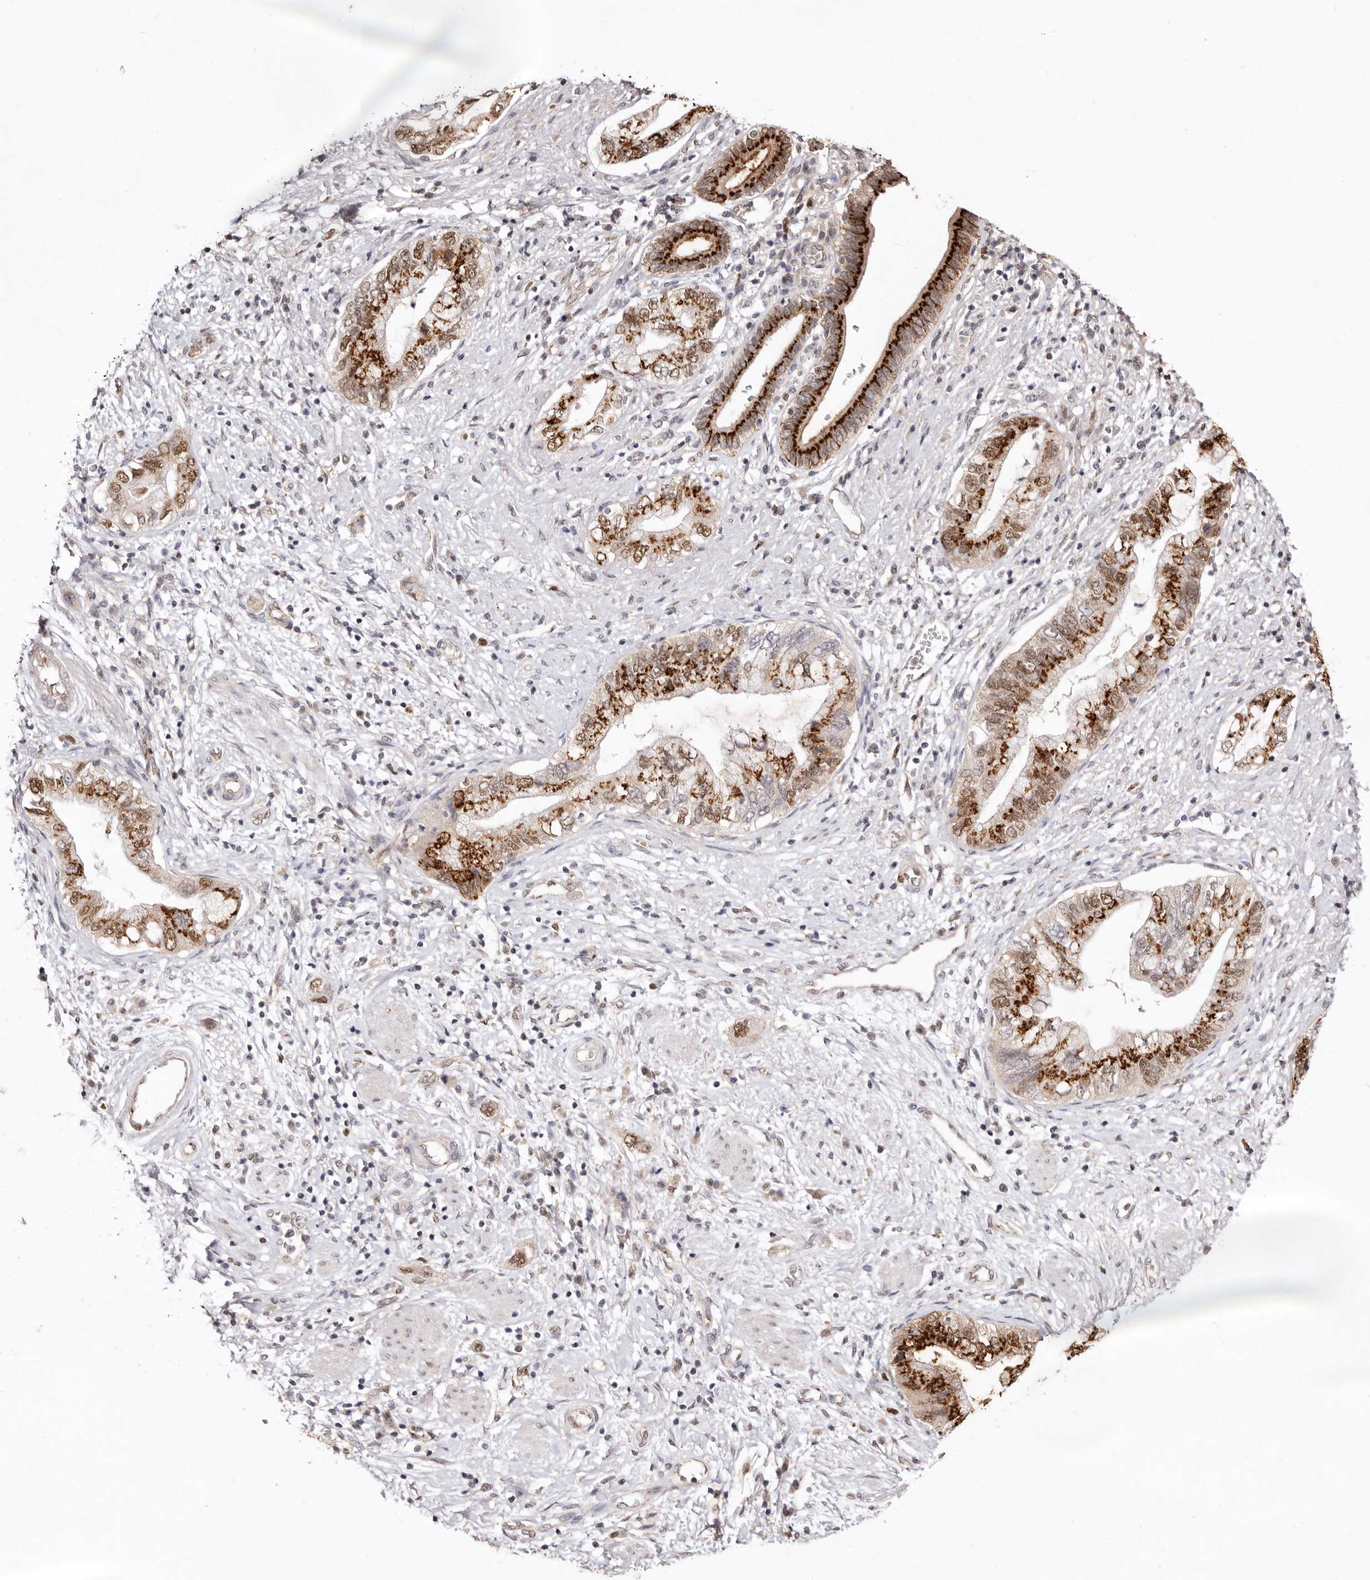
{"staining": {"intensity": "strong", "quantity": ">75%", "location": "cytoplasmic/membranous,nuclear"}, "tissue": "pancreatic cancer", "cell_type": "Tumor cells", "image_type": "cancer", "snomed": [{"axis": "morphology", "description": "Adenocarcinoma, NOS"}, {"axis": "topography", "description": "Pancreas"}], "caption": "Tumor cells show high levels of strong cytoplasmic/membranous and nuclear staining in approximately >75% of cells in human adenocarcinoma (pancreatic). The staining was performed using DAB (3,3'-diaminobenzidine), with brown indicating positive protein expression. Nuclei are stained blue with hematoxylin.", "gene": "NOTCH1", "patient": {"sex": "female", "age": 73}}